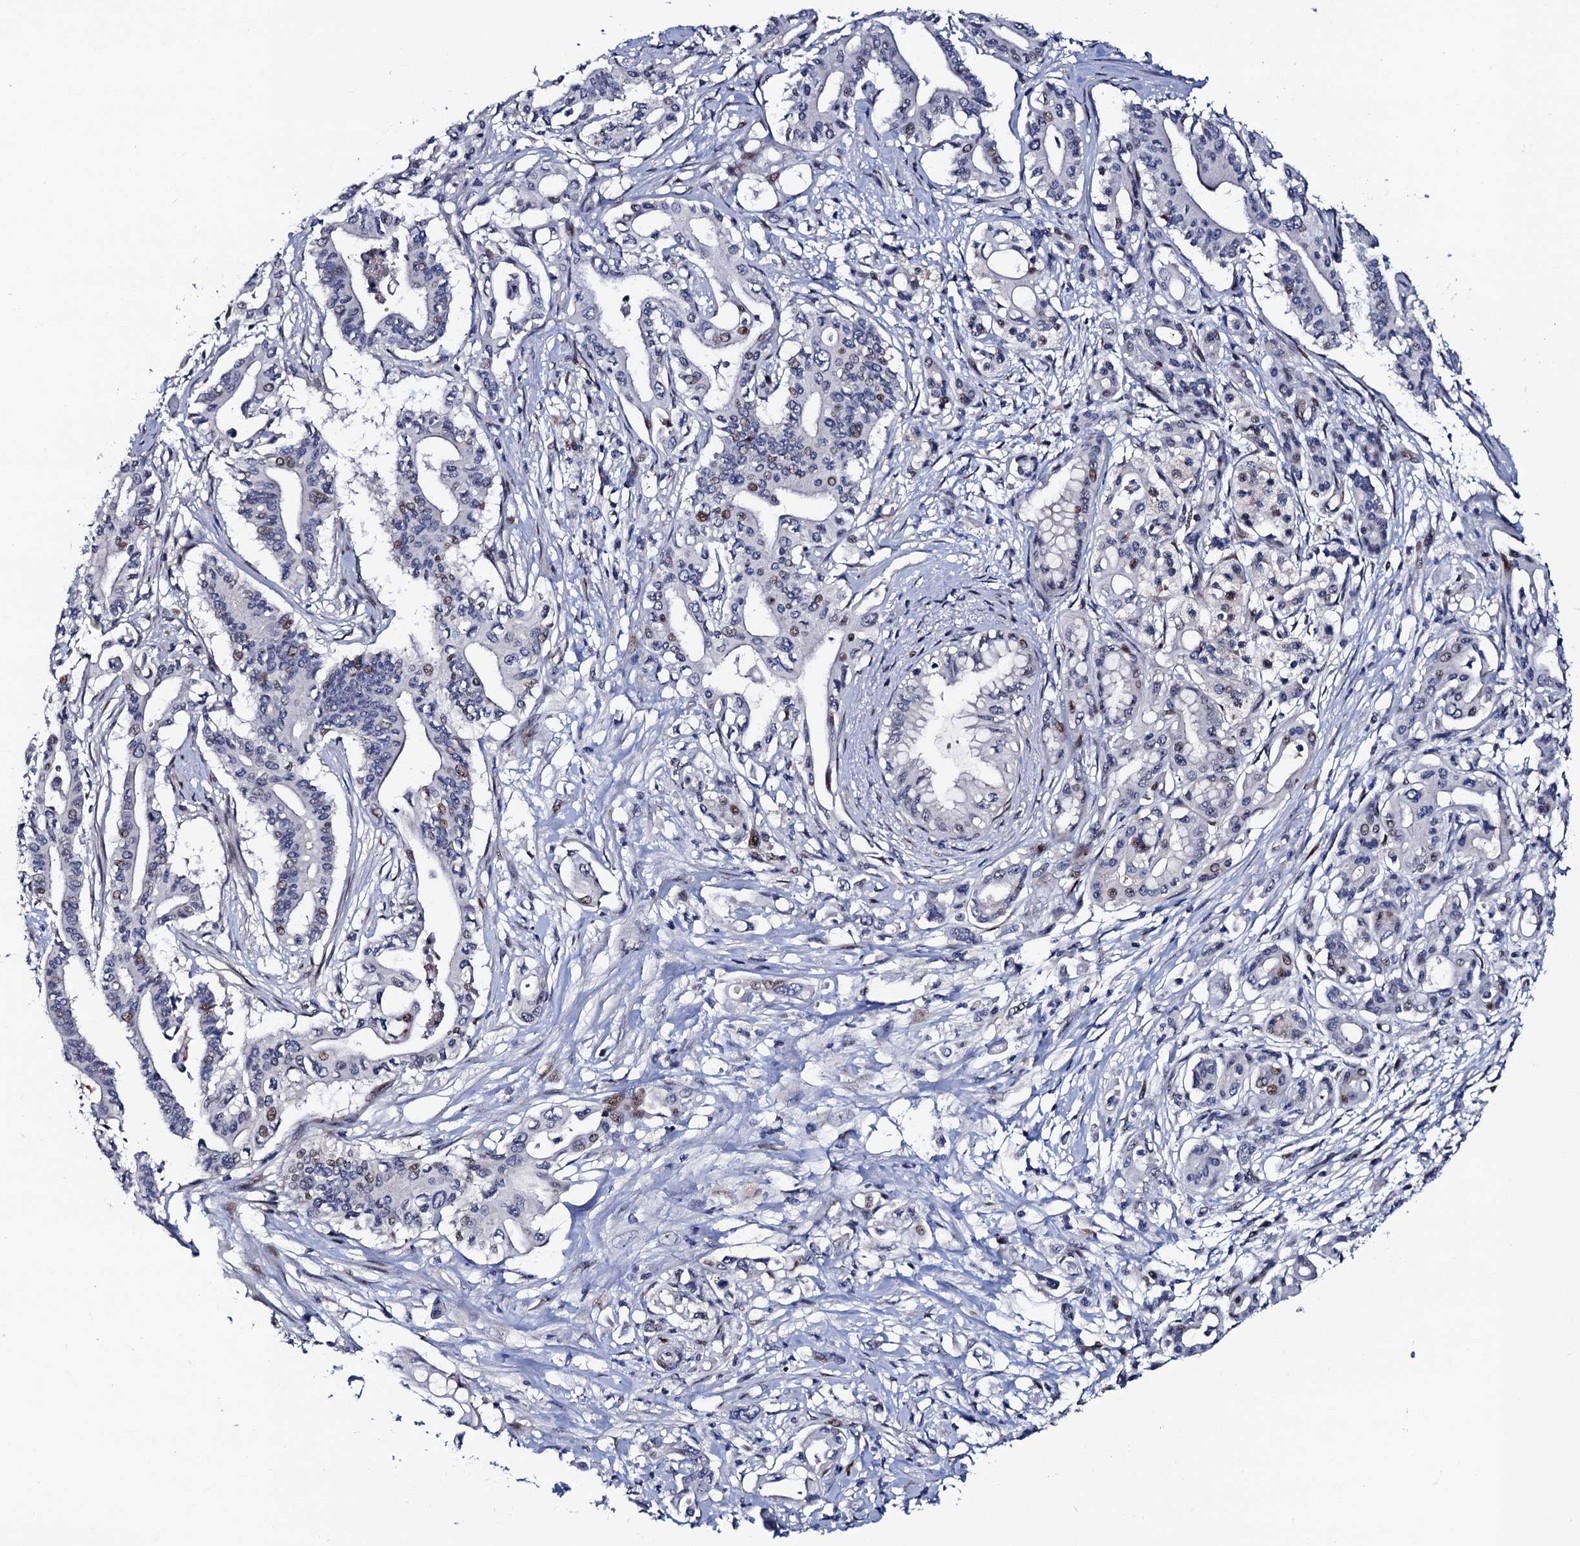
{"staining": {"intensity": "weak", "quantity": "<25%", "location": "nuclear"}, "tissue": "pancreatic cancer", "cell_type": "Tumor cells", "image_type": "cancer", "snomed": [{"axis": "morphology", "description": "Adenocarcinoma, NOS"}, {"axis": "topography", "description": "Pancreas"}], "caption": "Pancreatic cancer was stained to show a protein in brown. There is no significant expression in tumor cells. (Stains: DAB (3,3'-diaminobenzidine) IHC with hematoxylin counter stain, Microscopy: brightfield microscopy at high magnification).", "gene": "TRMT112", "patient": {"sex": "female", "age": 77}}